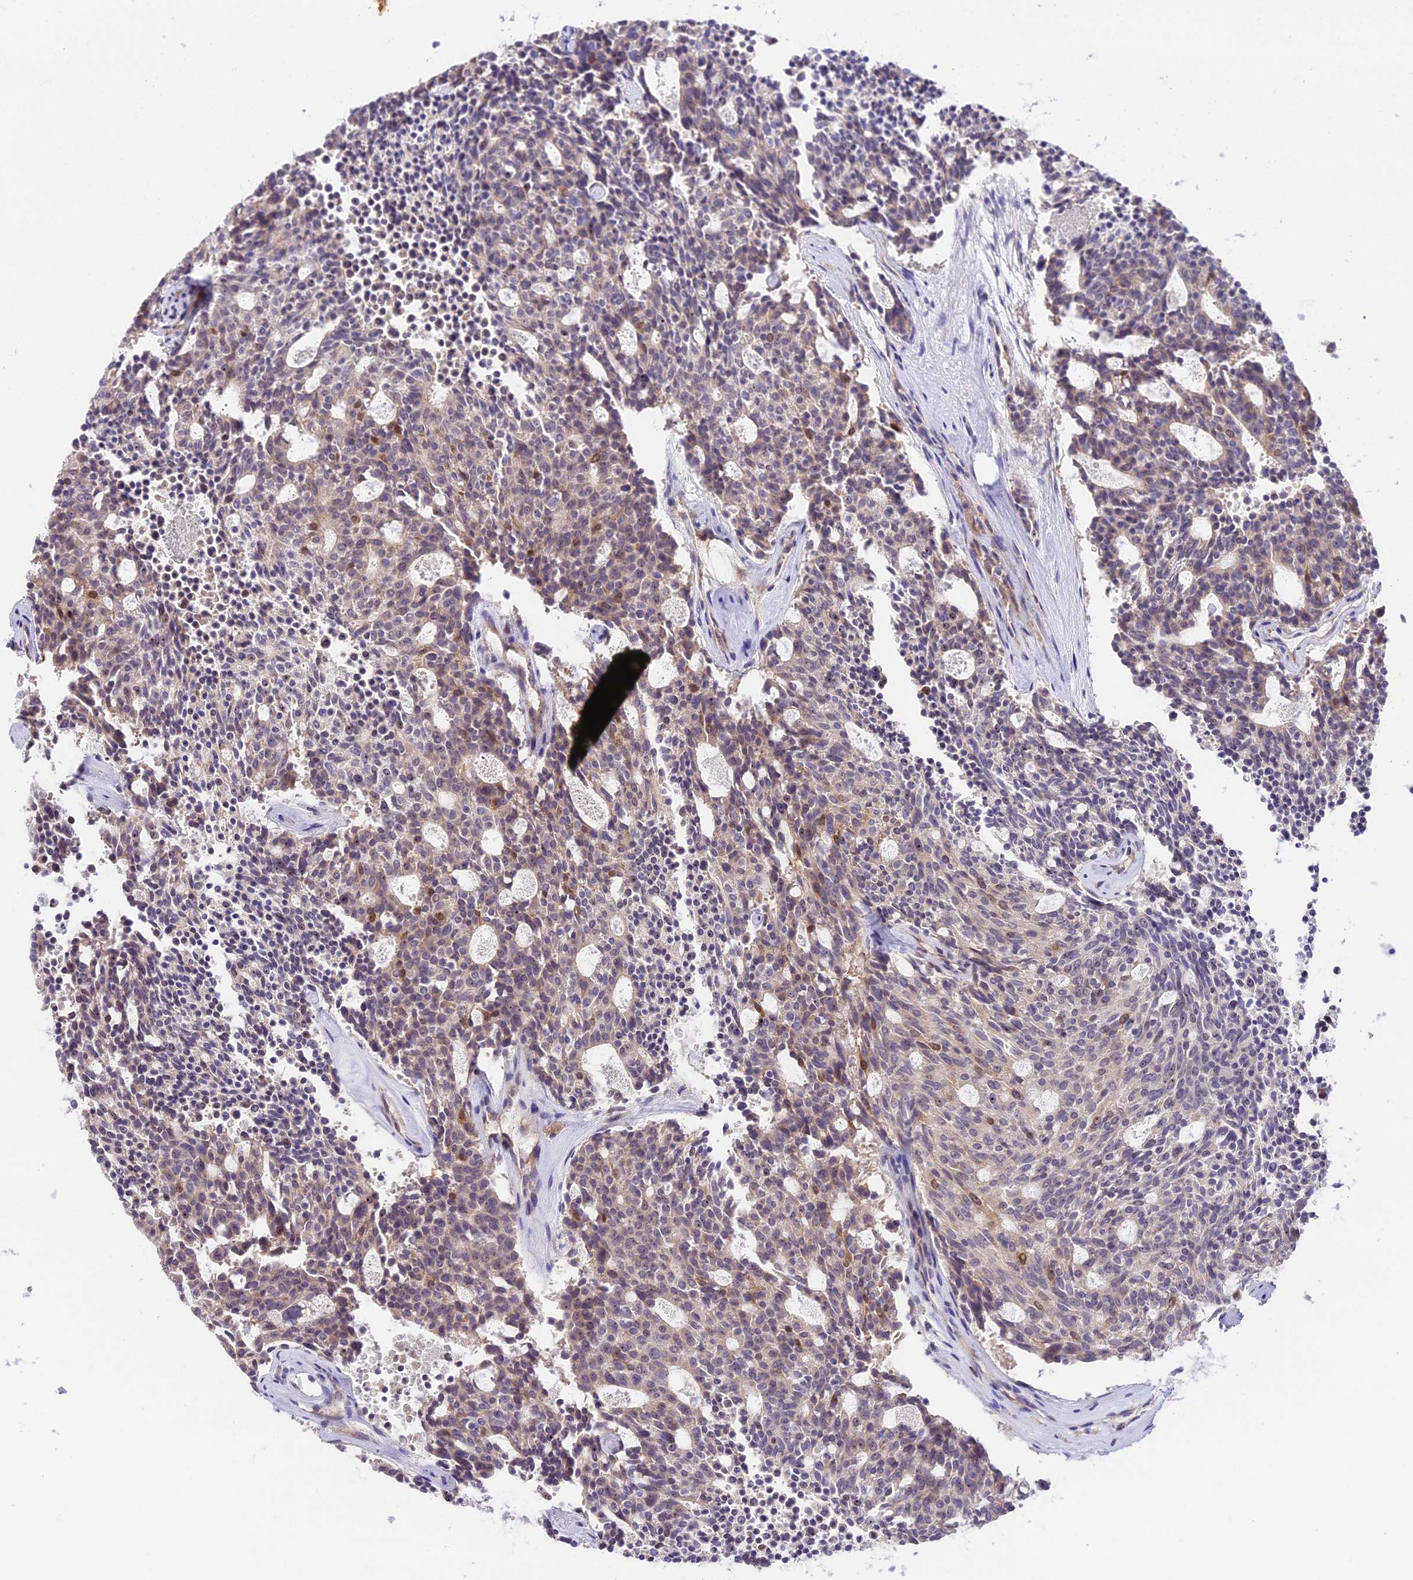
{"staining": {"intensity": "moderate", "quantity": "25%-75%", "location": "nuclear"}, "tissue": "carcinoid", "cell_type": "Tumor cells", "image_type": "cancer", "snomed": [{"axis": "morphology", "description": "Carcinoid, malignant, NOS"}, {"axis": "topography", "description": "Pancreas"}], "caption": "Protein expression by IHC demonstrates moderate nuclear positivity in approximately 25%-75% of tumor cells in carcinoid (malignant). (Stains: DAB in brown, nuclei in blue, Microscopy: brightfield microscopy at high magnification).", "gene": "RAD51", "patient": {"sex": "female", "age": 54}}